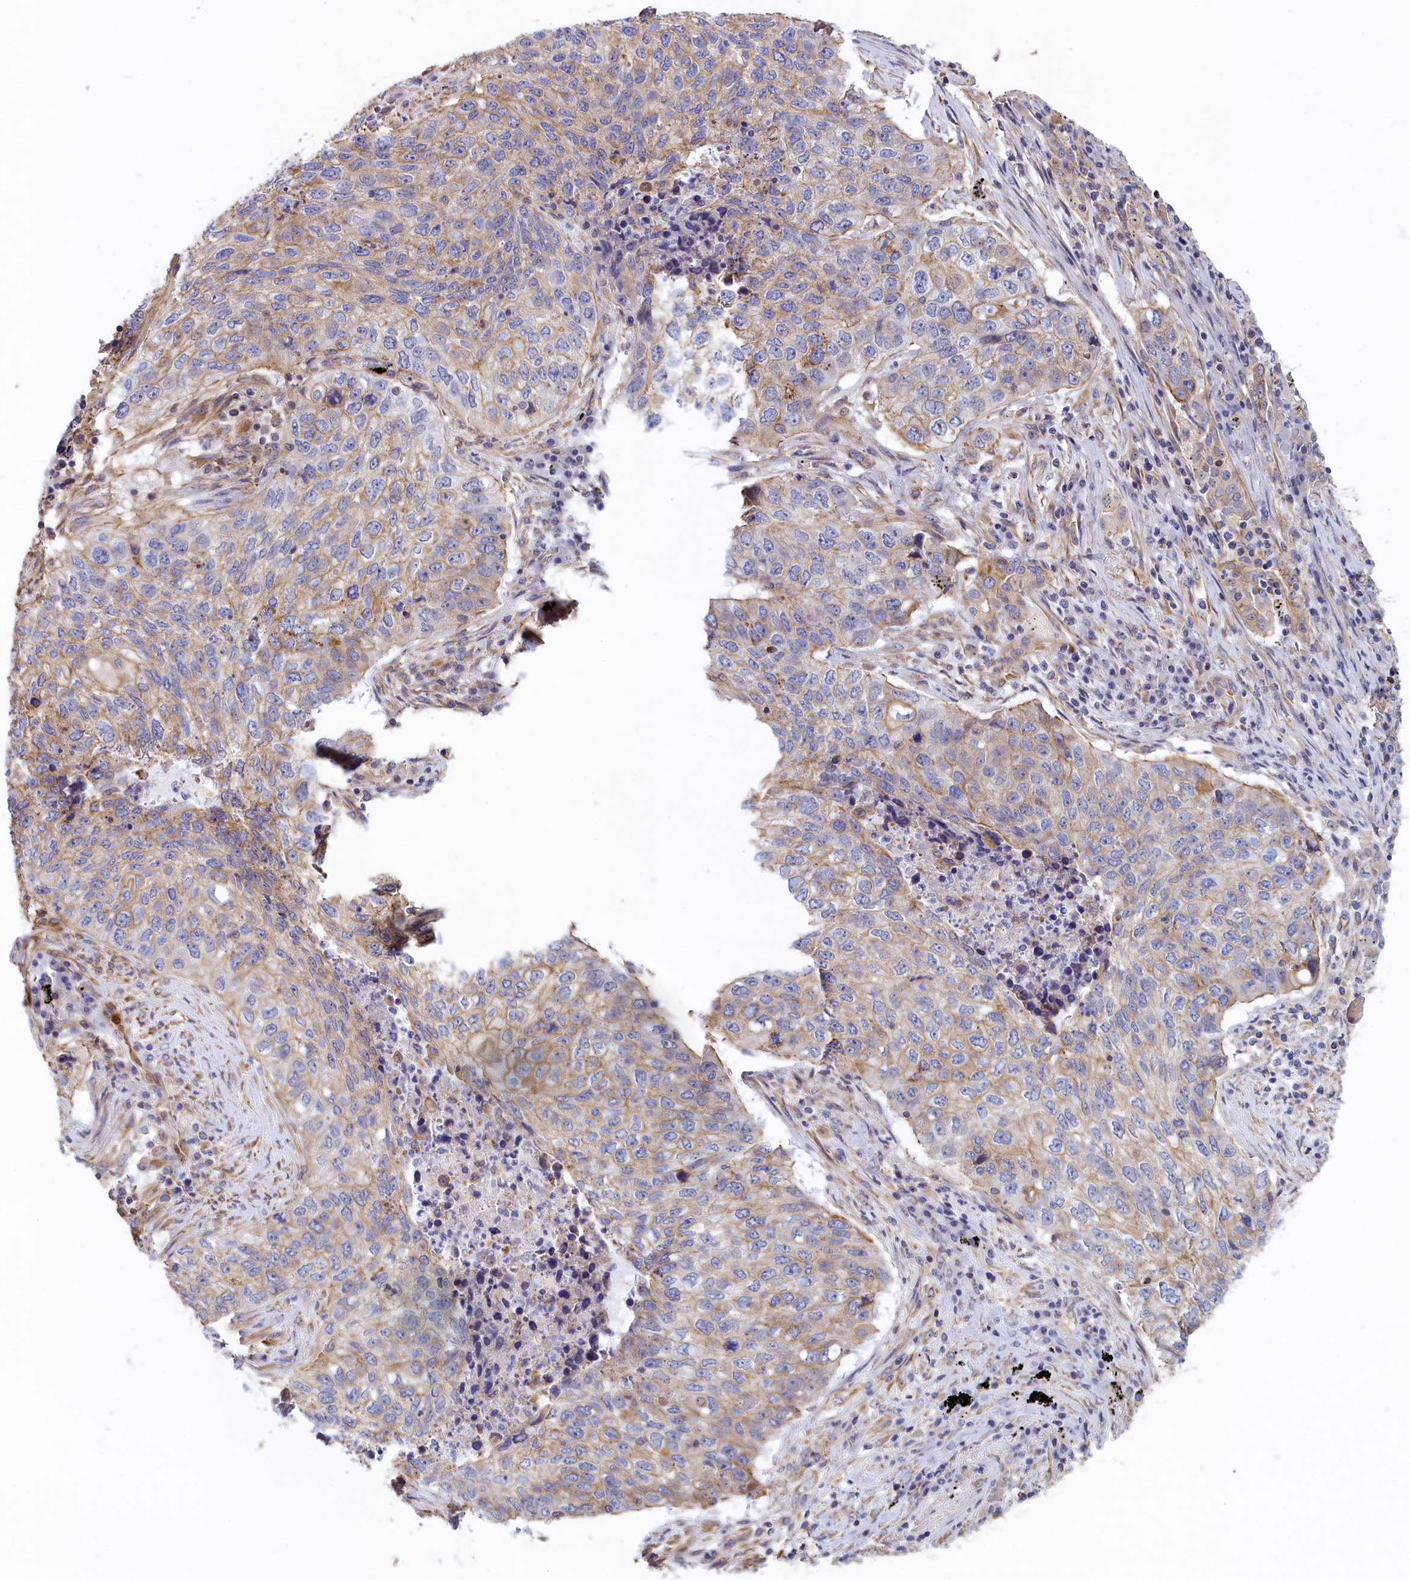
{"staining": {"intensity": "weak", "quantity": "<25%", "location": "cytoplasmic/membranous"}, "tissue": "lung cancer", "cell_type": "Tumor cells", "image_type": "cancer", "snomed": [{"axis": "morphology", "description": "Squamous cell carcinoma, NOS"}, {"axis": "topography", "description": "Lung"}], "caption": "The immunohistochemistry image has no significant positivity in tumor cells of lung squamous cell carcinoma tissue.", "gene": "ABCC12", "patient": {"sex": "female", "age": 63}}